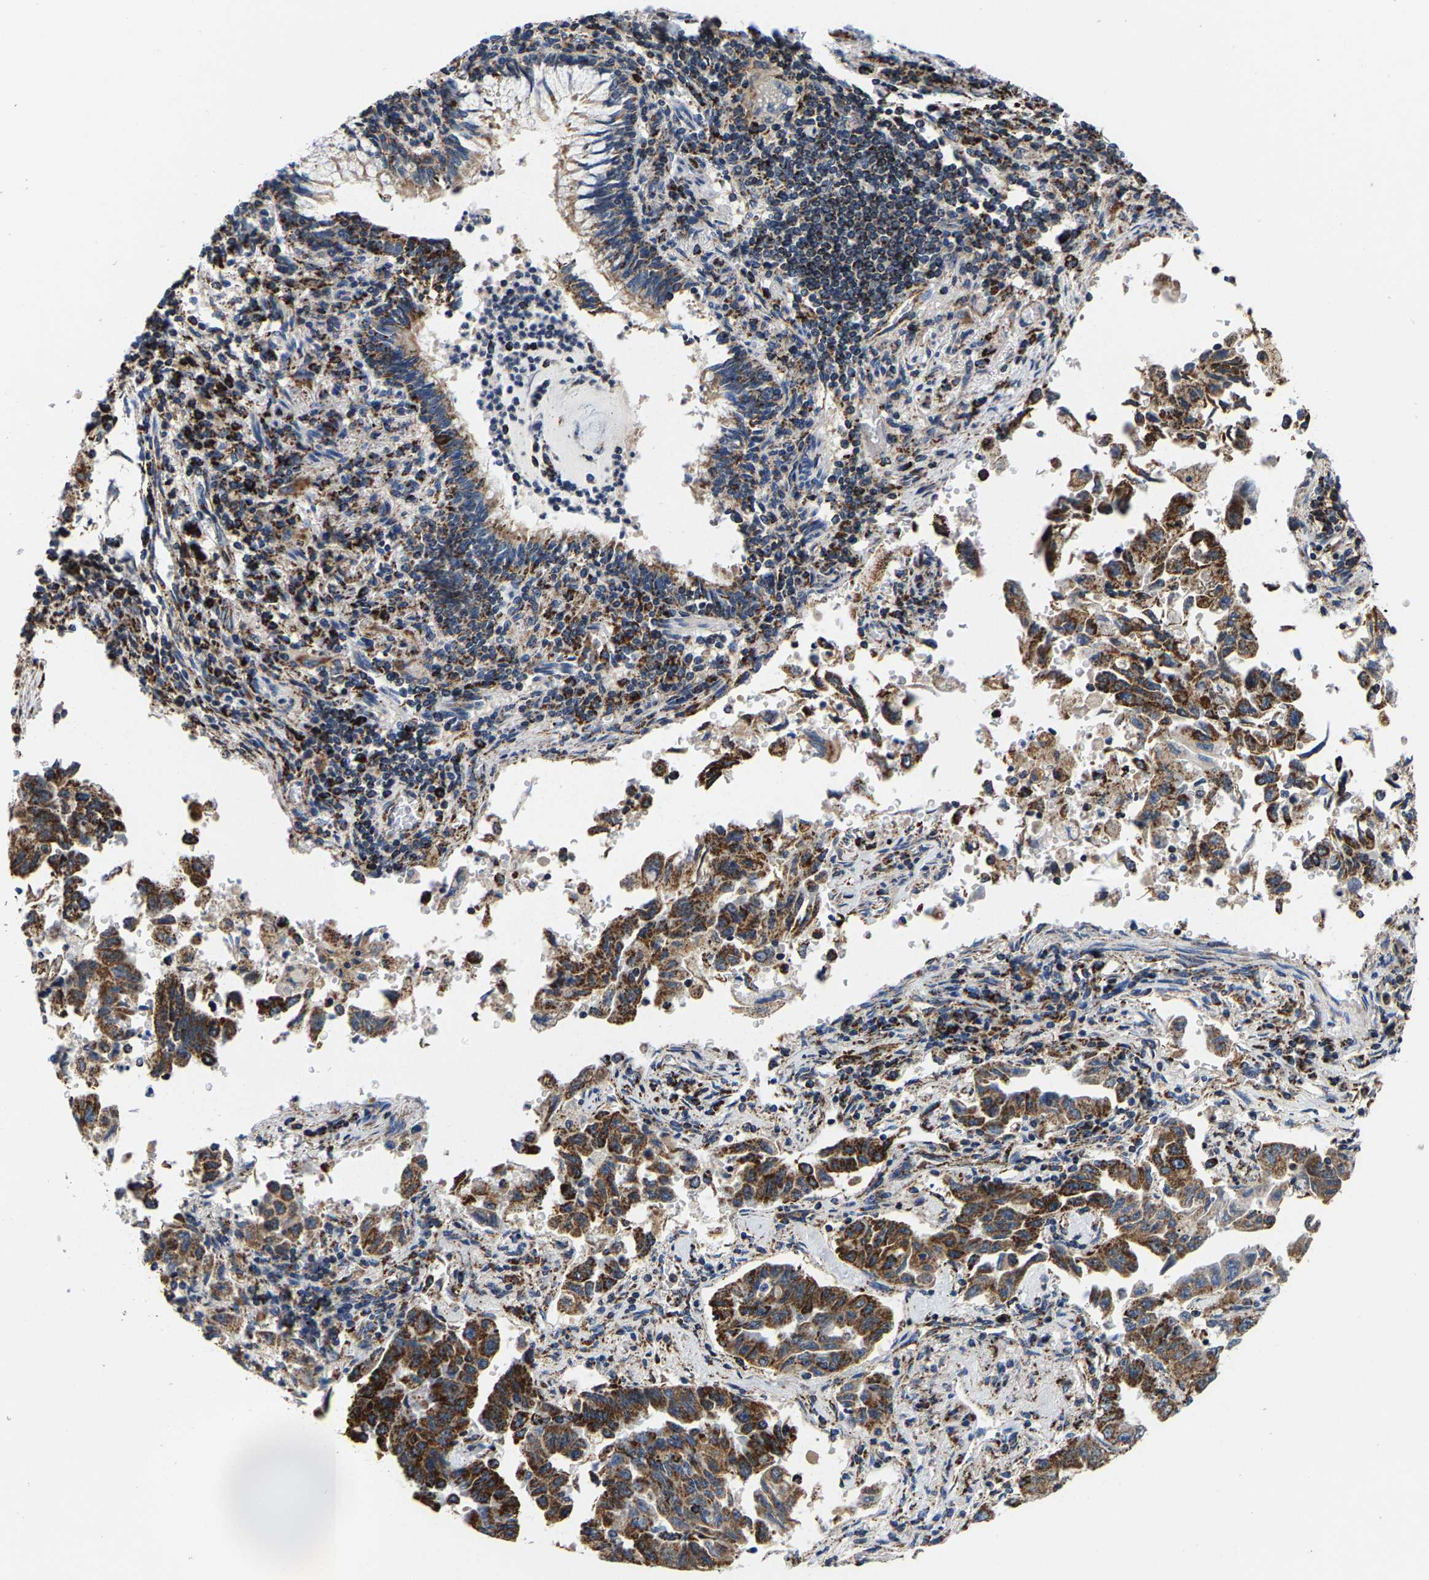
{"staining": {"intensity": "strong", "quantity": ">75%", "location": "cytoplasmic/membranous"}, "tissue": "lung cancer", "cell_type": "Tumor cells", "image_type": "cancer", "snomed": [{"axis": "morphology", "description": "Adenocarcinoma, NOS"}, {"axis": "topography", "description": "Lung"}], "caption": "Human lung cancer (adenocarcinoma) stained with a protein marker exhibits strong staining in tumor cells.", "gene": "SHMT2", "patient": {"sex": "female", "age": 51}}